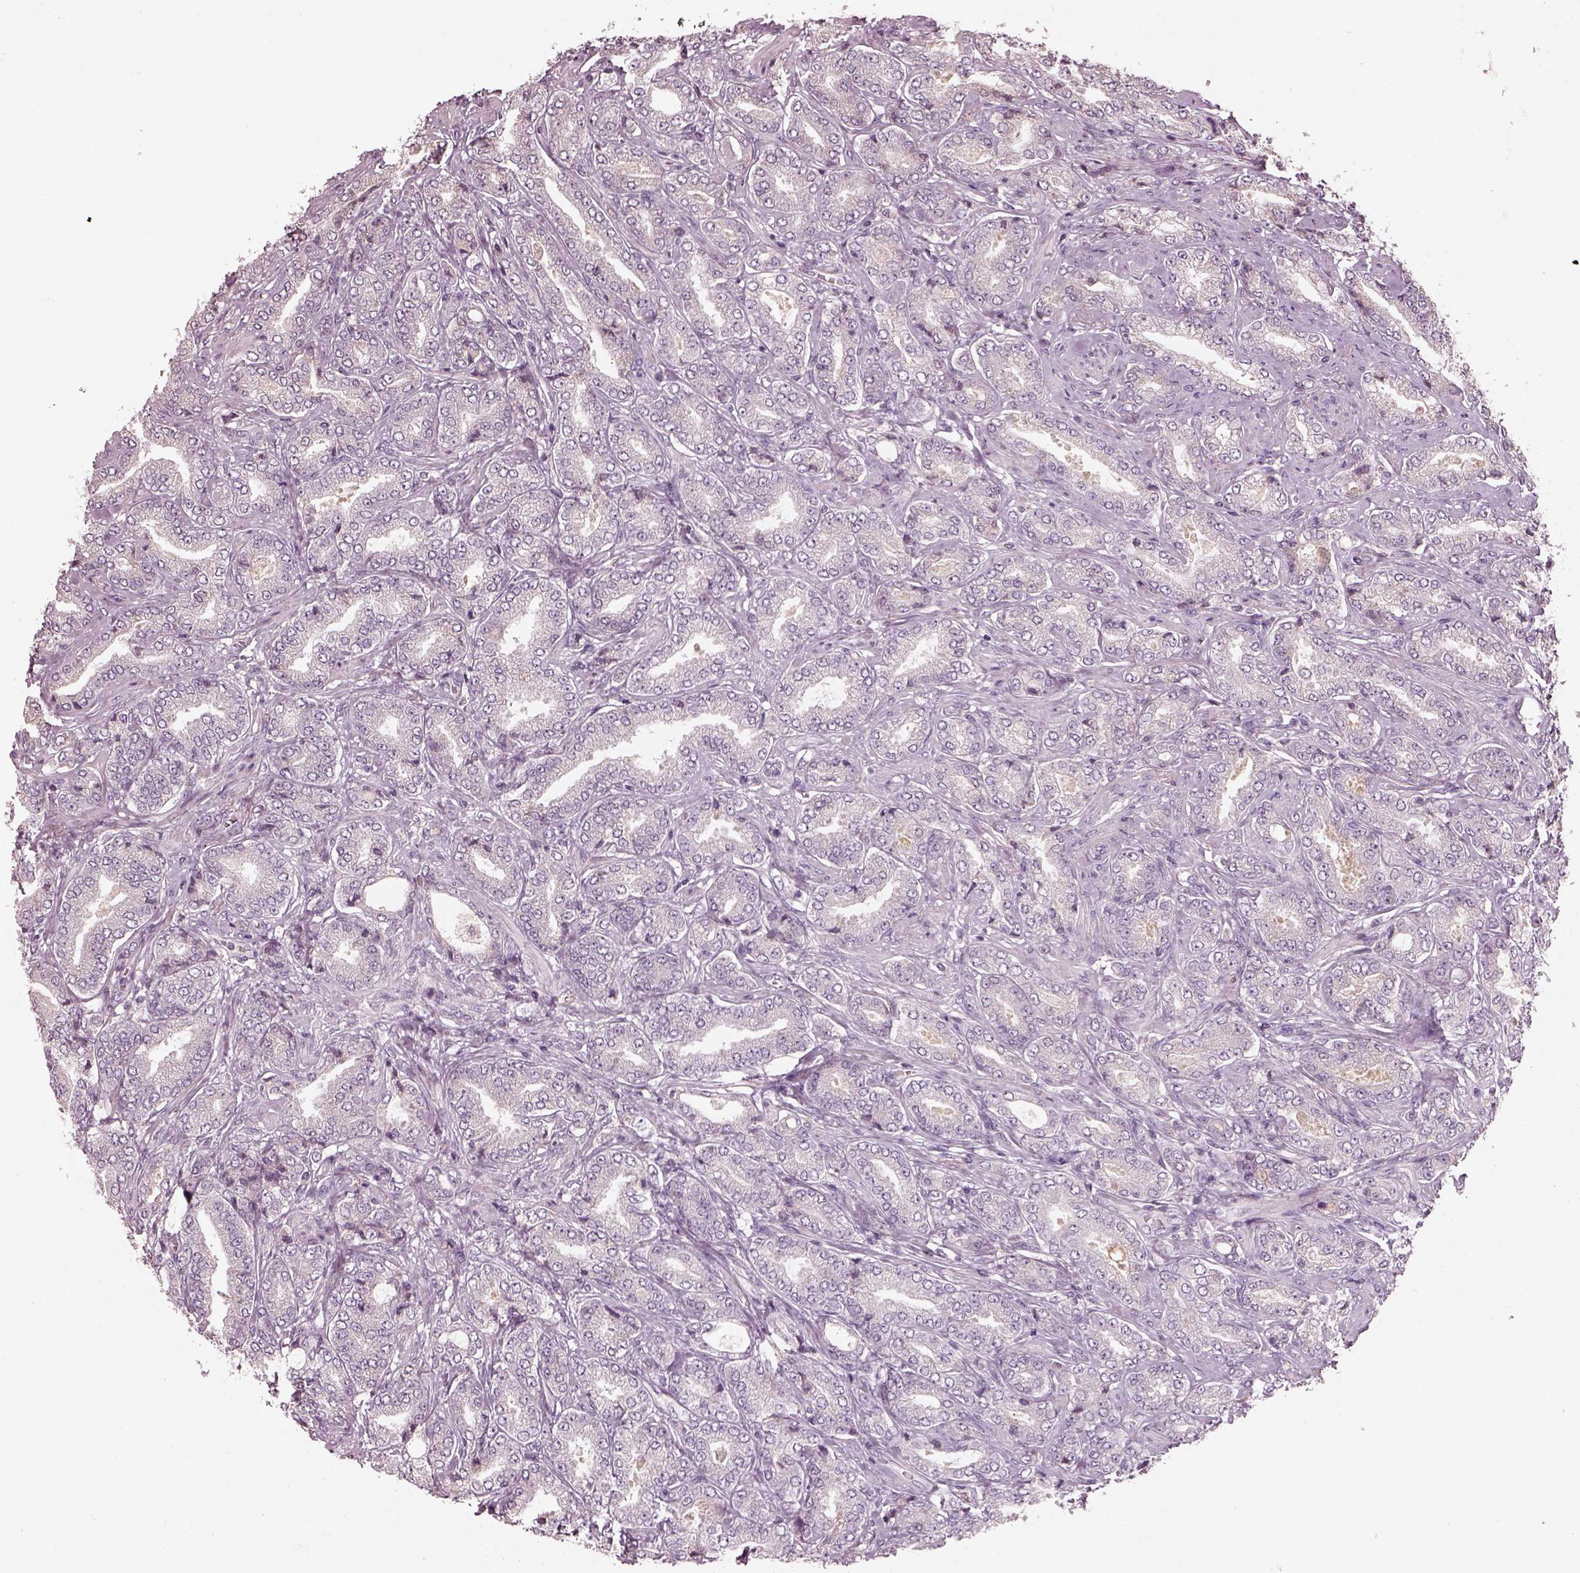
{"staining": {"intensity": "negative", "quantity": "none", "location": "none"}, "tissue": "prostate cancer", "cell_type": "Tumor cells", "image_type": "cancer", "snomed": [{"axis": "morphology", "description": "Adenocarcinoma, NOS"}, {"axis": "topography", "description": "Prostate"}], "caption": "IHC photomicrograph of neoplastic tissue: prostate adenocarcinoma stained with DAB (3,3'-diaminobenzidine) reveals no significant protein staining in tumor cells.", "gene": "TLX3", "patient": {"sex": "male", "age": 64}}